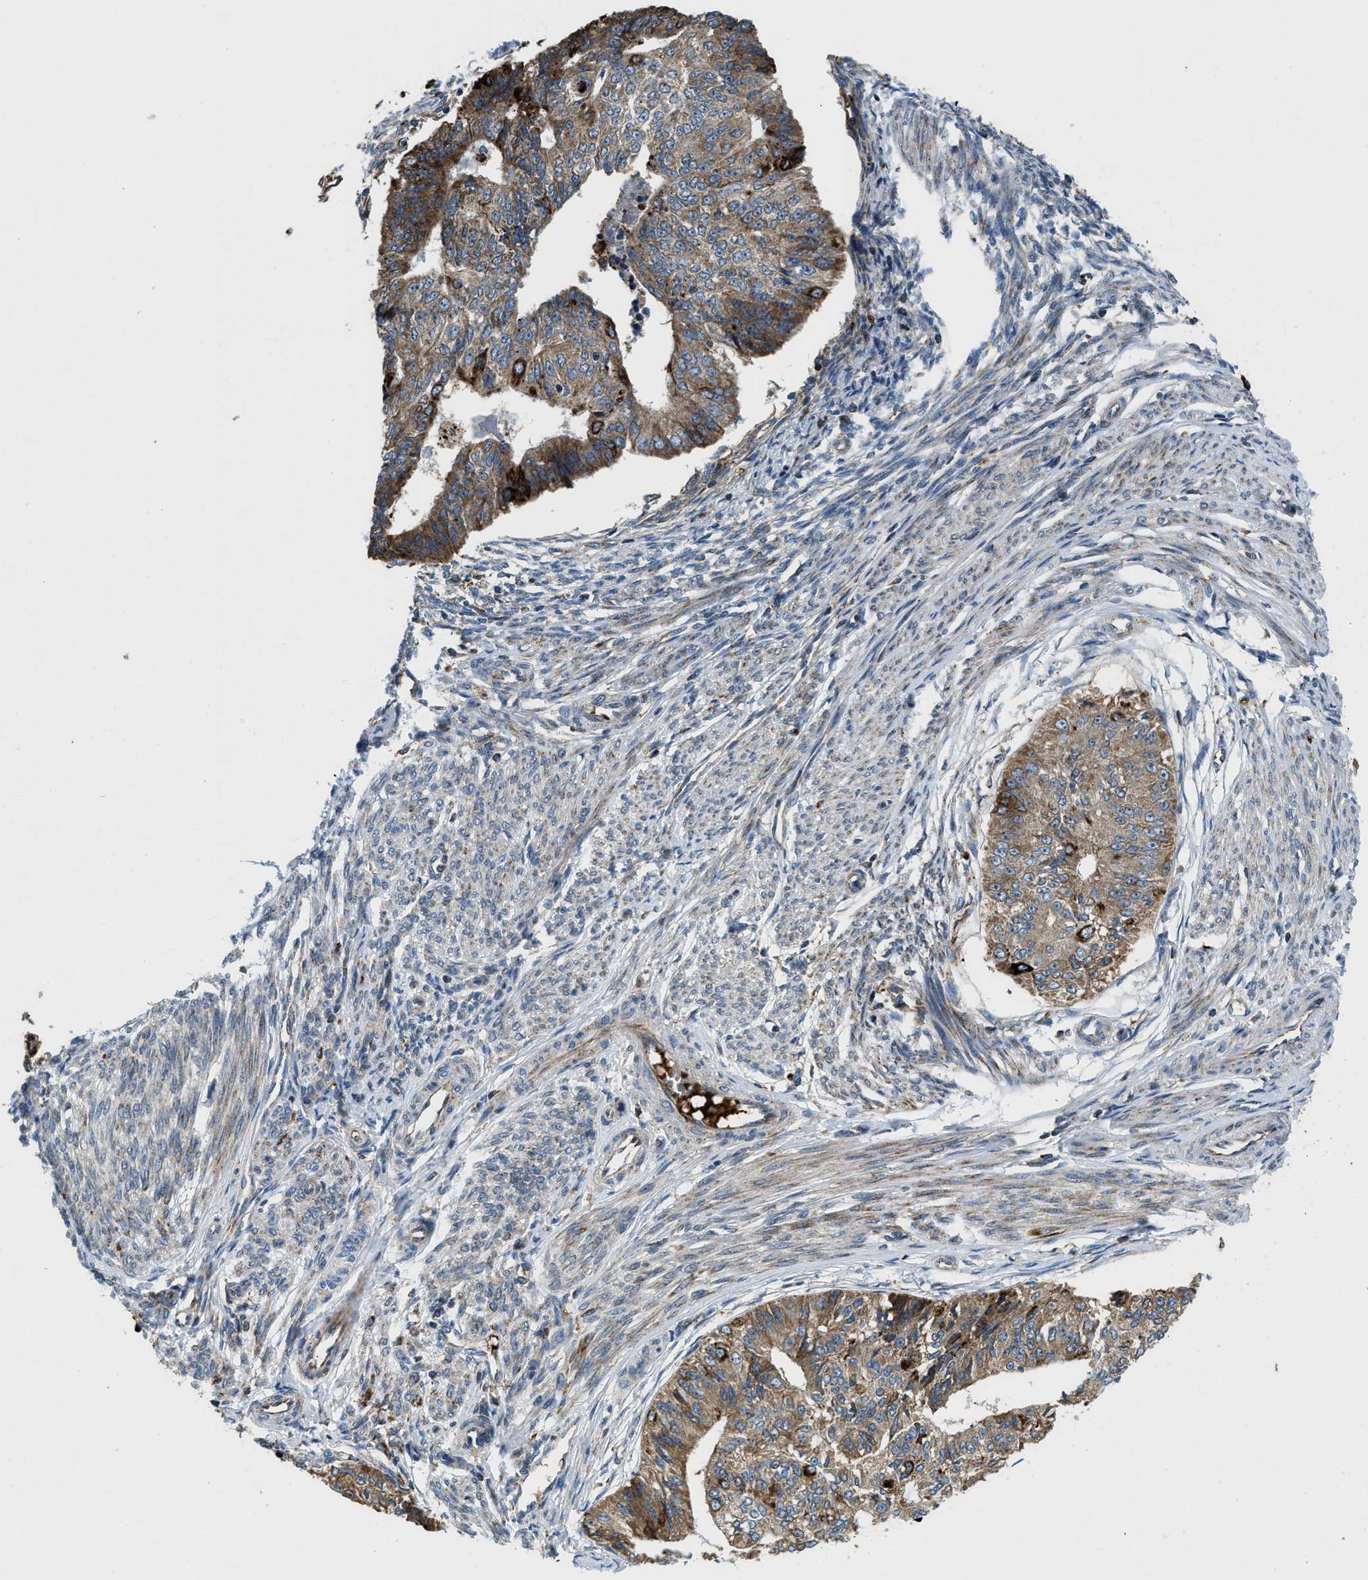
{"staining": {"intensity": "moderate", "quantity": ">75%", "location": "cytoplasmic/membranous"}, "tissue": "endometrial cancer", "cell_type": "Tumor cells", "image_type": "cancer", "snomed": [{"axis": "morphology", "description": "Adenocarcinoma, NOS"}, {"axis": "topography", "description": "Endometrium"}], "caption": "An image of endometrial cancer stained for a protein demonstrates moderate cytoplasmic/membranous brown staining in tumor cells.", "gene": "CSPG4", "patient": {"sex": "female", "age": 32}}